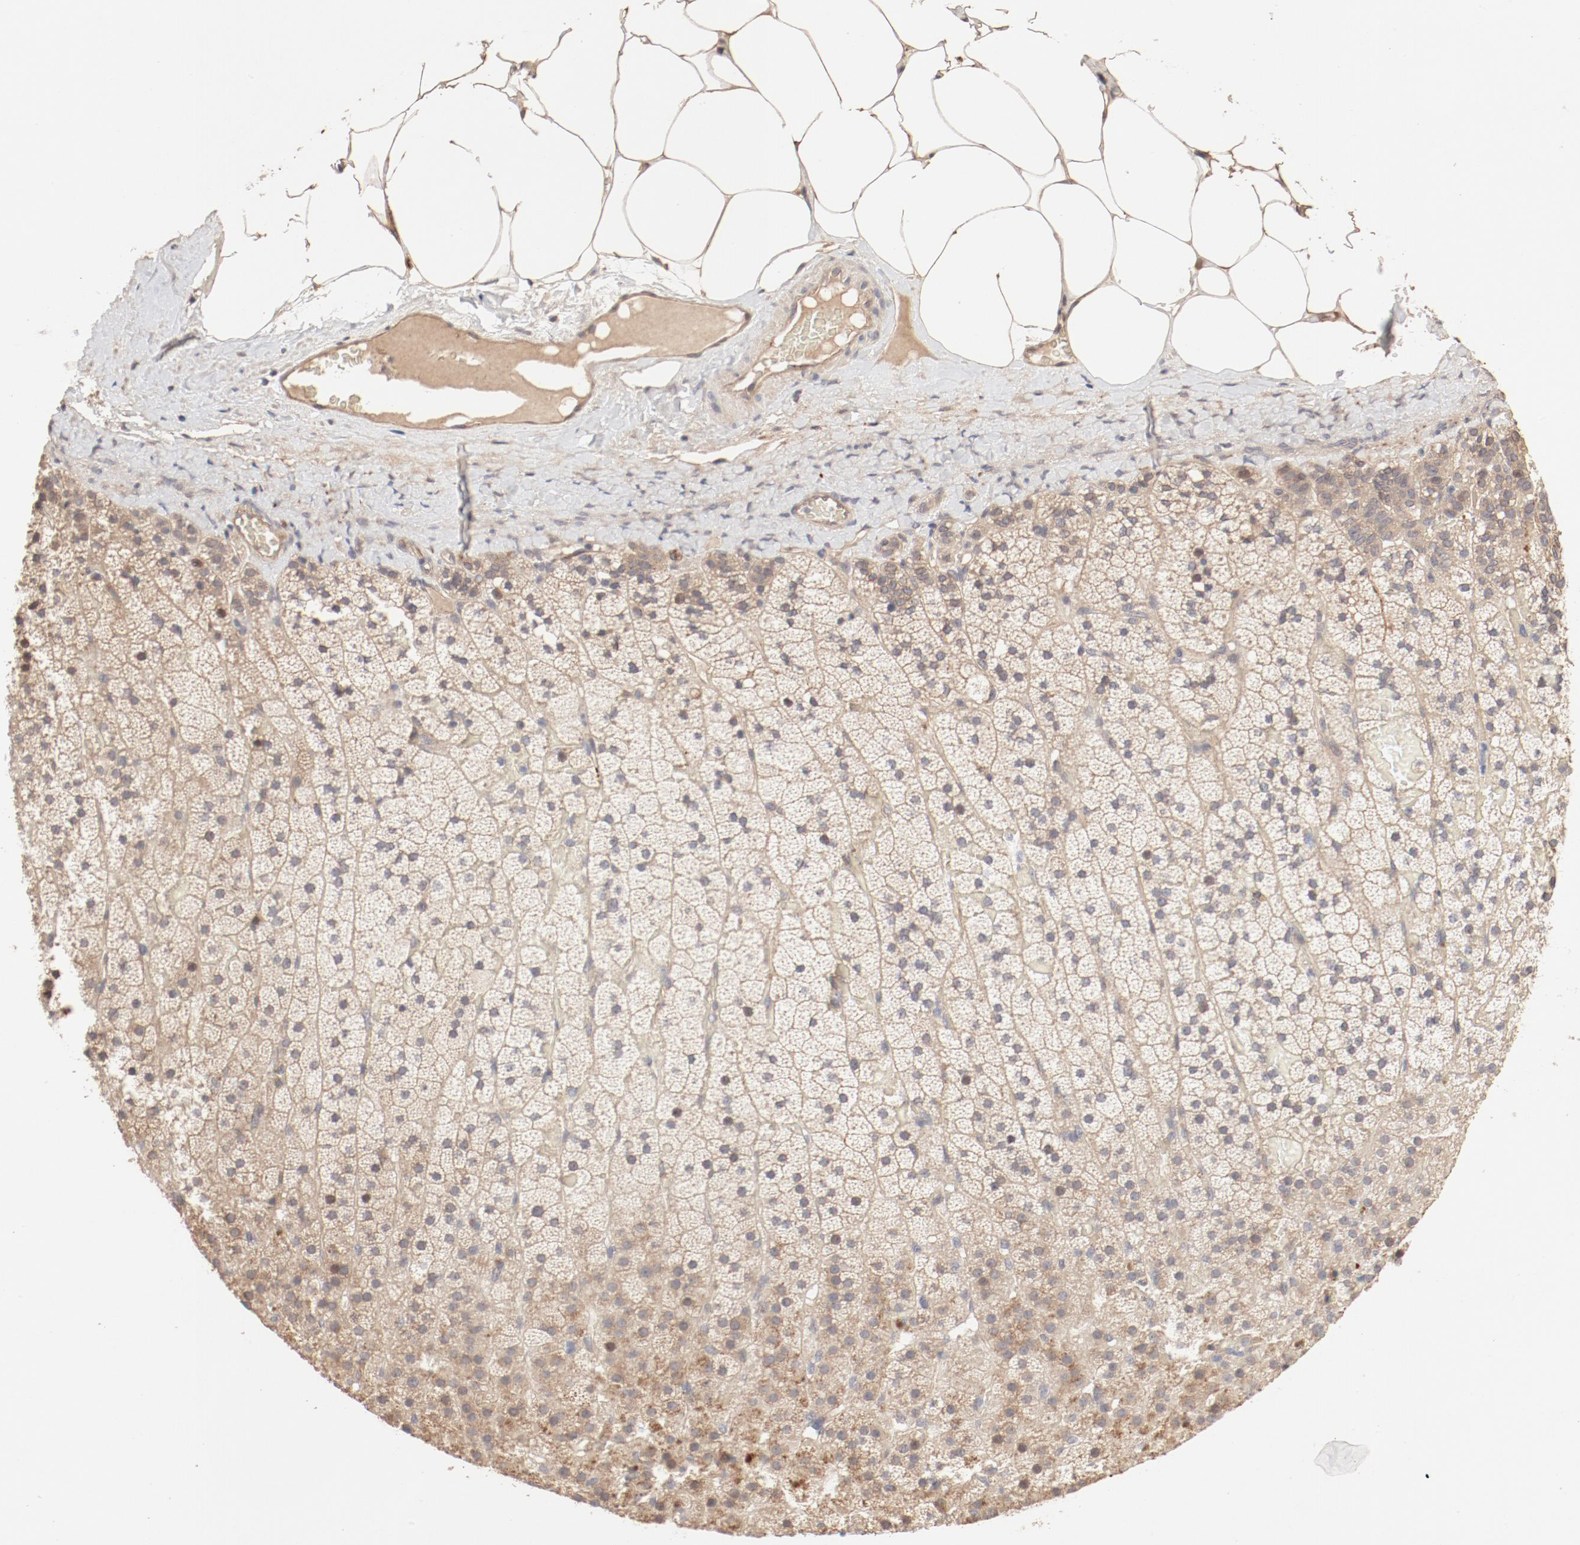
{"staining": {"intensity": "moderate", "quantity": ">75%", "location": "cytoplasmic/membranous,nuclear"}, "tissue": "adrenal gland", "cell_type": "Glandular cells", "image_type": "normal", "snomed": [{"axis": "morphology", "description": "Normal tissue, NOS"}, {"axis": "topography", "description": "Adrenal gland"}], "caption": "Immunohistochemical staining of unremarkable human adrenal gland reveals moderate cytoplasmic/membranous,nuclear protein staining in approximately >75% of glandular cells. (DAB (3,3'-diaminobenzidine) = brown stain, brightfield microscopy at high magnification).", "gene": "IL3RA", "patient": {"sex": "male", "age": 35}}